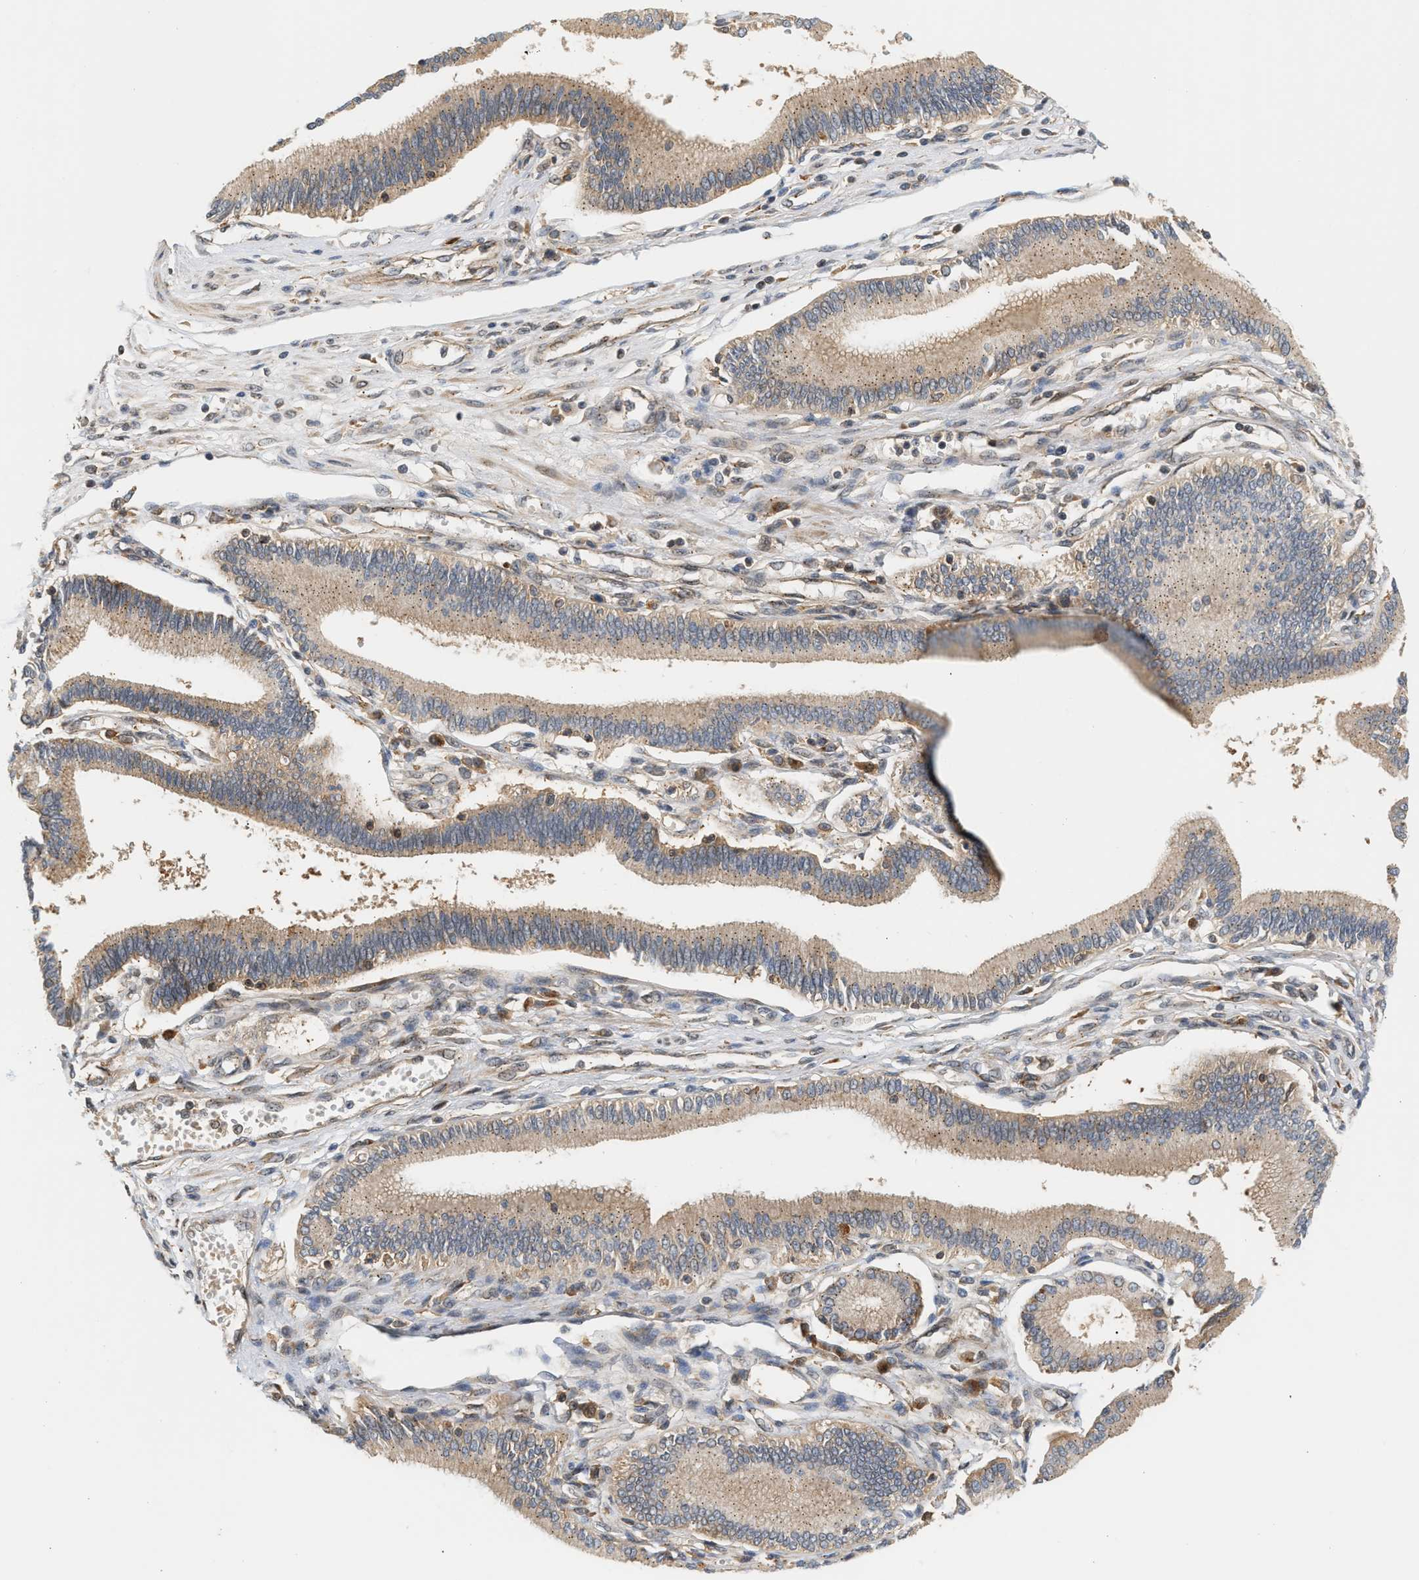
{"staining": {"intensity": "moderate", "quantity": ">75%", "location": "cytoplasmic/membranous"}, "tissue": "pancreatic cancer", "cell_type": "Tumor cells", "image_type": "cancer", "snomed": [{"axis": "morphology", "description": "Adenocarcinoma, NOS"}, {"axis": "topography", "description": "Pancreas"}], "caption": "Protein expression by IHC exhibits moderate cytoplasmic/membranous staining in about >75% of tumor cells in pancreatic cancer (adenocarcinoma).", "gene": "MAP2K5", "patient": {"sex": "male", "age": 56}}